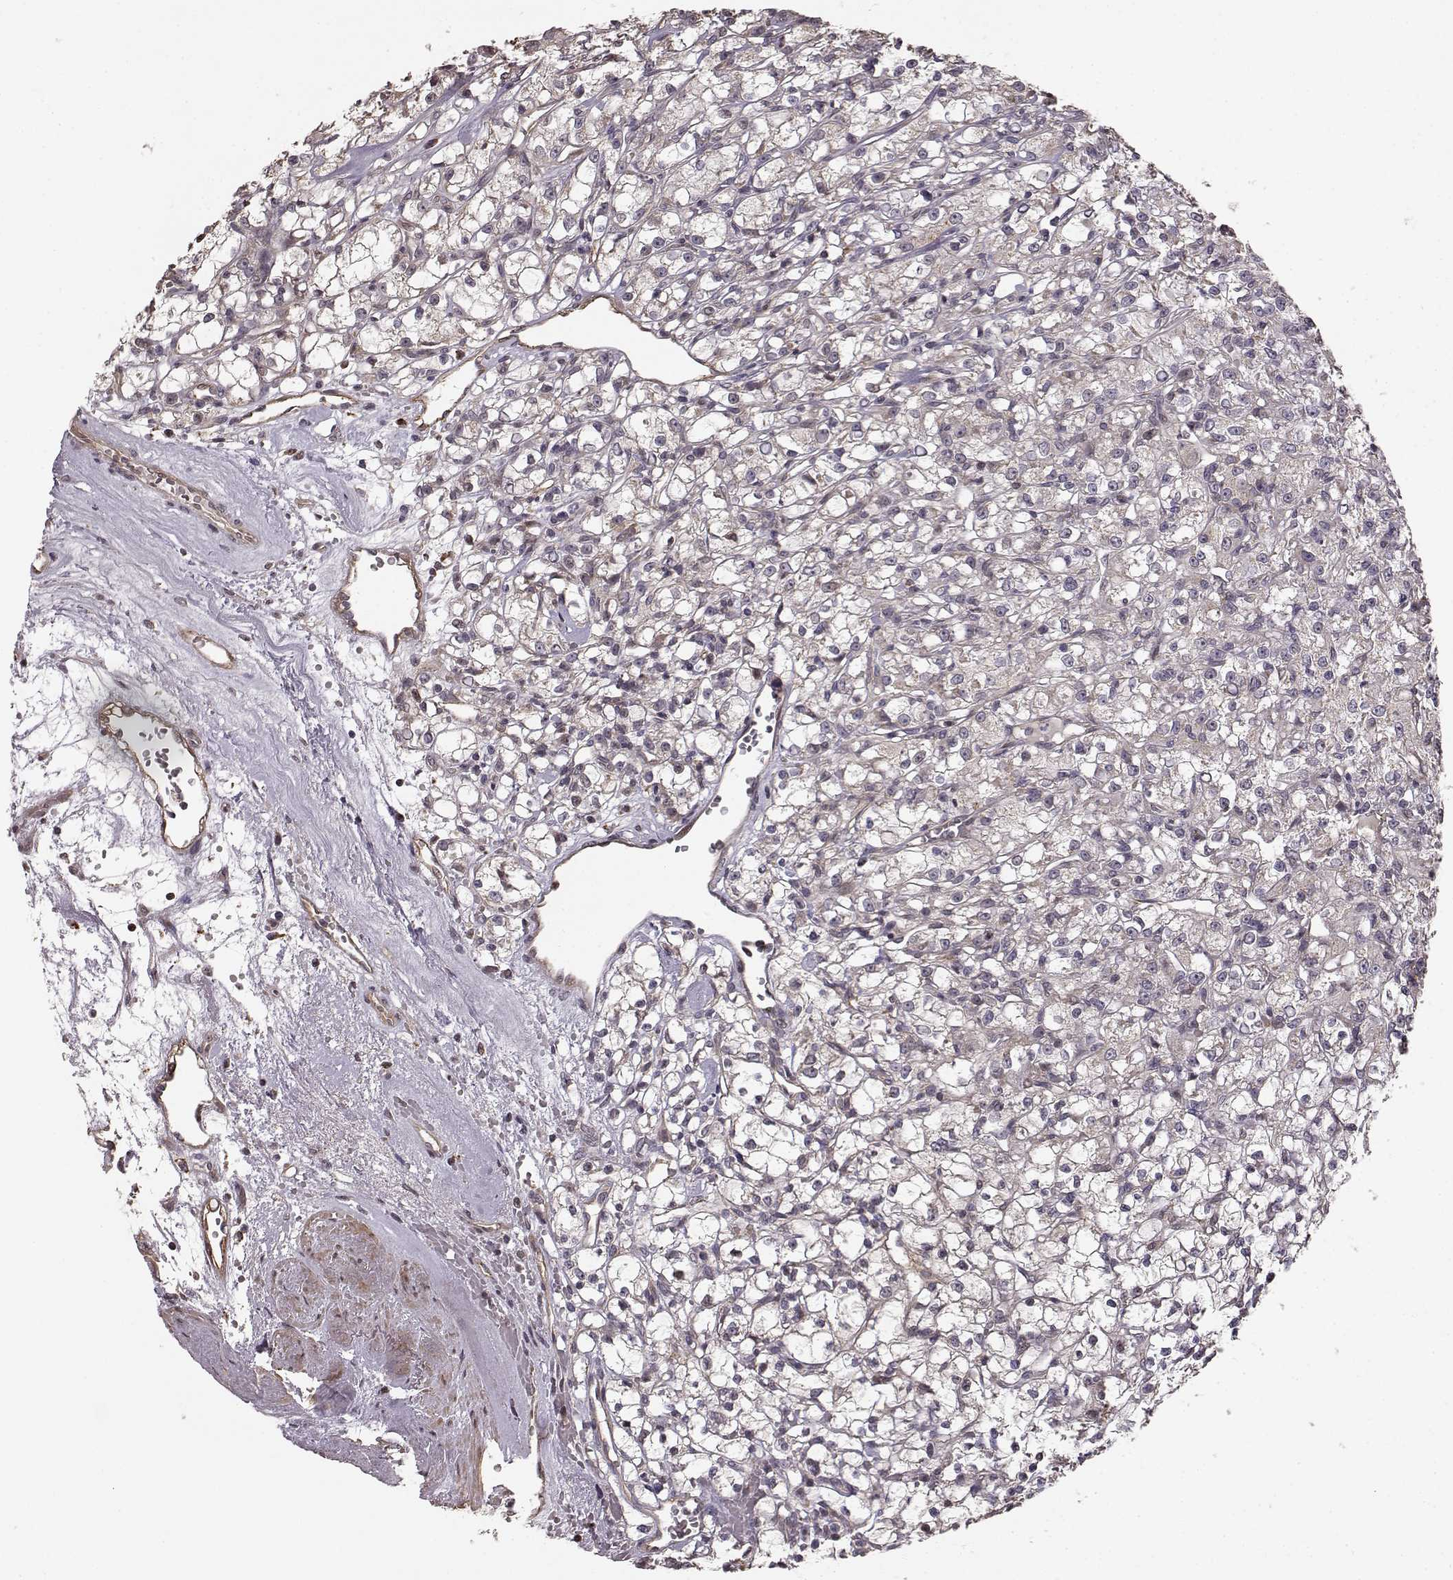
{"staining": {"intensity": "negative", "quantity": "none", "location": "none"}, "tissue": "renal cancer", "cell_type": "Tumor cells", "image_type": "cancer", "snomed": [{"axis": "morphology", "description": "Adenocarcinoma, NOS"}, {"axis": "topography", "description": "Kidney"}], "caption": "Immunohistochemical staining of human renal cancer (adenocarcinoma) demonstrates no significant expression in tumor cells.", "gene": "BACH2", "patient": {"sex": "female", "age": 59}}